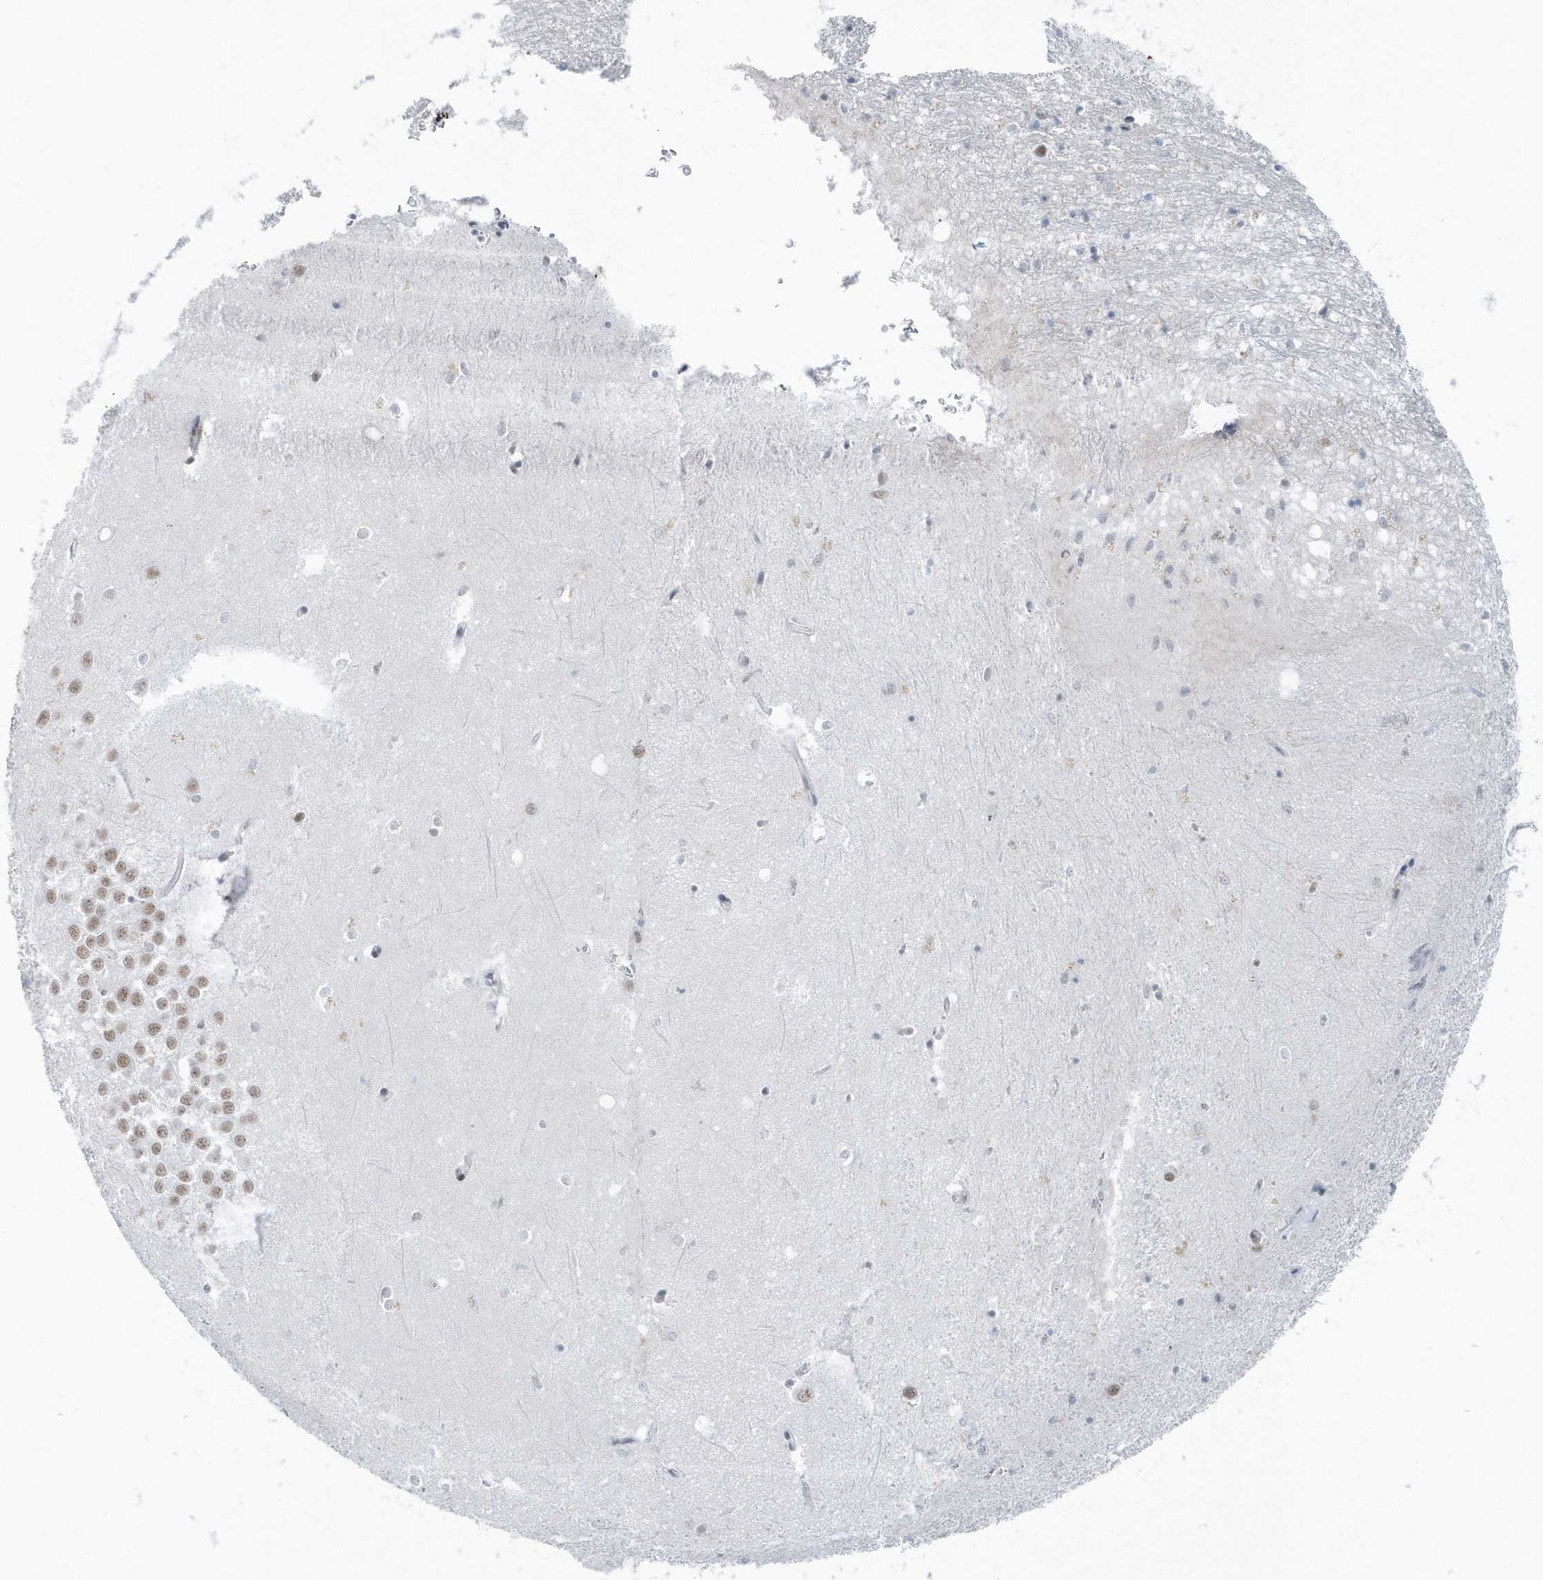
{"staining": {"intensity": "negative", "quantity": "none", "location": "none"}, "tissue": "hippocampus", "cell_type": "Glial cells", "image_type": "normal", "snomed": [{"axis": "morphology", "description": "Normal tissue, NOS"}, {"axis": "topography", "description": "Hippocampus"}], "caption": "Immunohistochemistry (IHC) histopathology image of normal human hippocampus stained for a protein (brown), which displays no expression in glial cells. The staining was performed using DAB to visualize the protein expression in brown, while the nuclei were stained in blue with hematoxylin (Magnification: 20x).", "gene": "FIP1L1", "patient": {"sex": "female", "age": 64}}